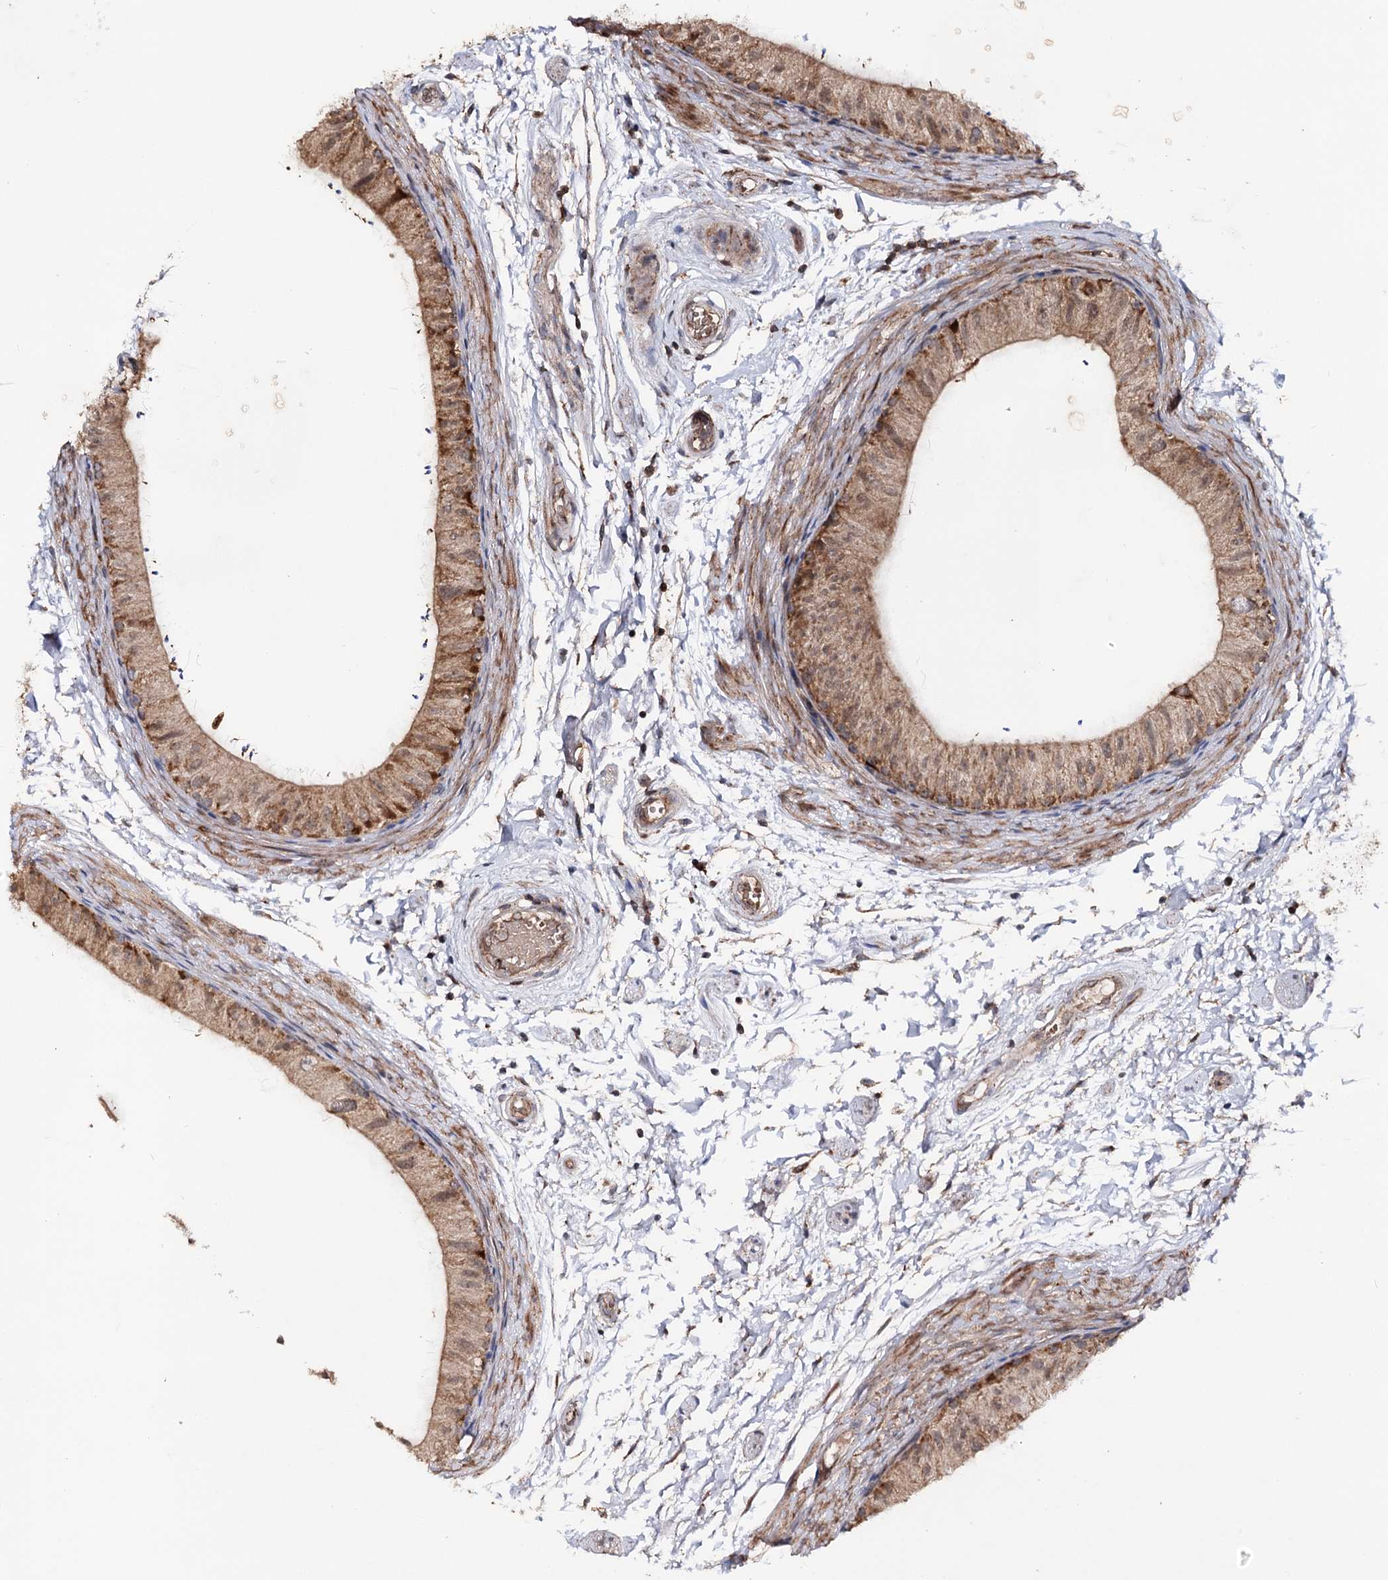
{"staining": {"intensity": "moderate", "quantity": ">75%", "location": "cytoplasmic/membranous"}, "tissue": "epididymis", "cell_type": "Glandular cells", "image_type": "normal", "snomed": [{"axis": "morphology", "description": "Normal tissue, NOS"}, {"axis": "topography", "description": "Epididymis"}], "caption": "Immunohistochemistry micrograph of unremarkable epididymis: human epididymis stained using immunohistochemistry (IHC) demonstrates medium levels of moderate protein expression localized specifically in the cytoplasmic/membranous of glandular cells, appearing as a cytoplasmic/membranous brown color.", "gene": "MINDY3", "patient": {"sex": "male", "age": 50}}